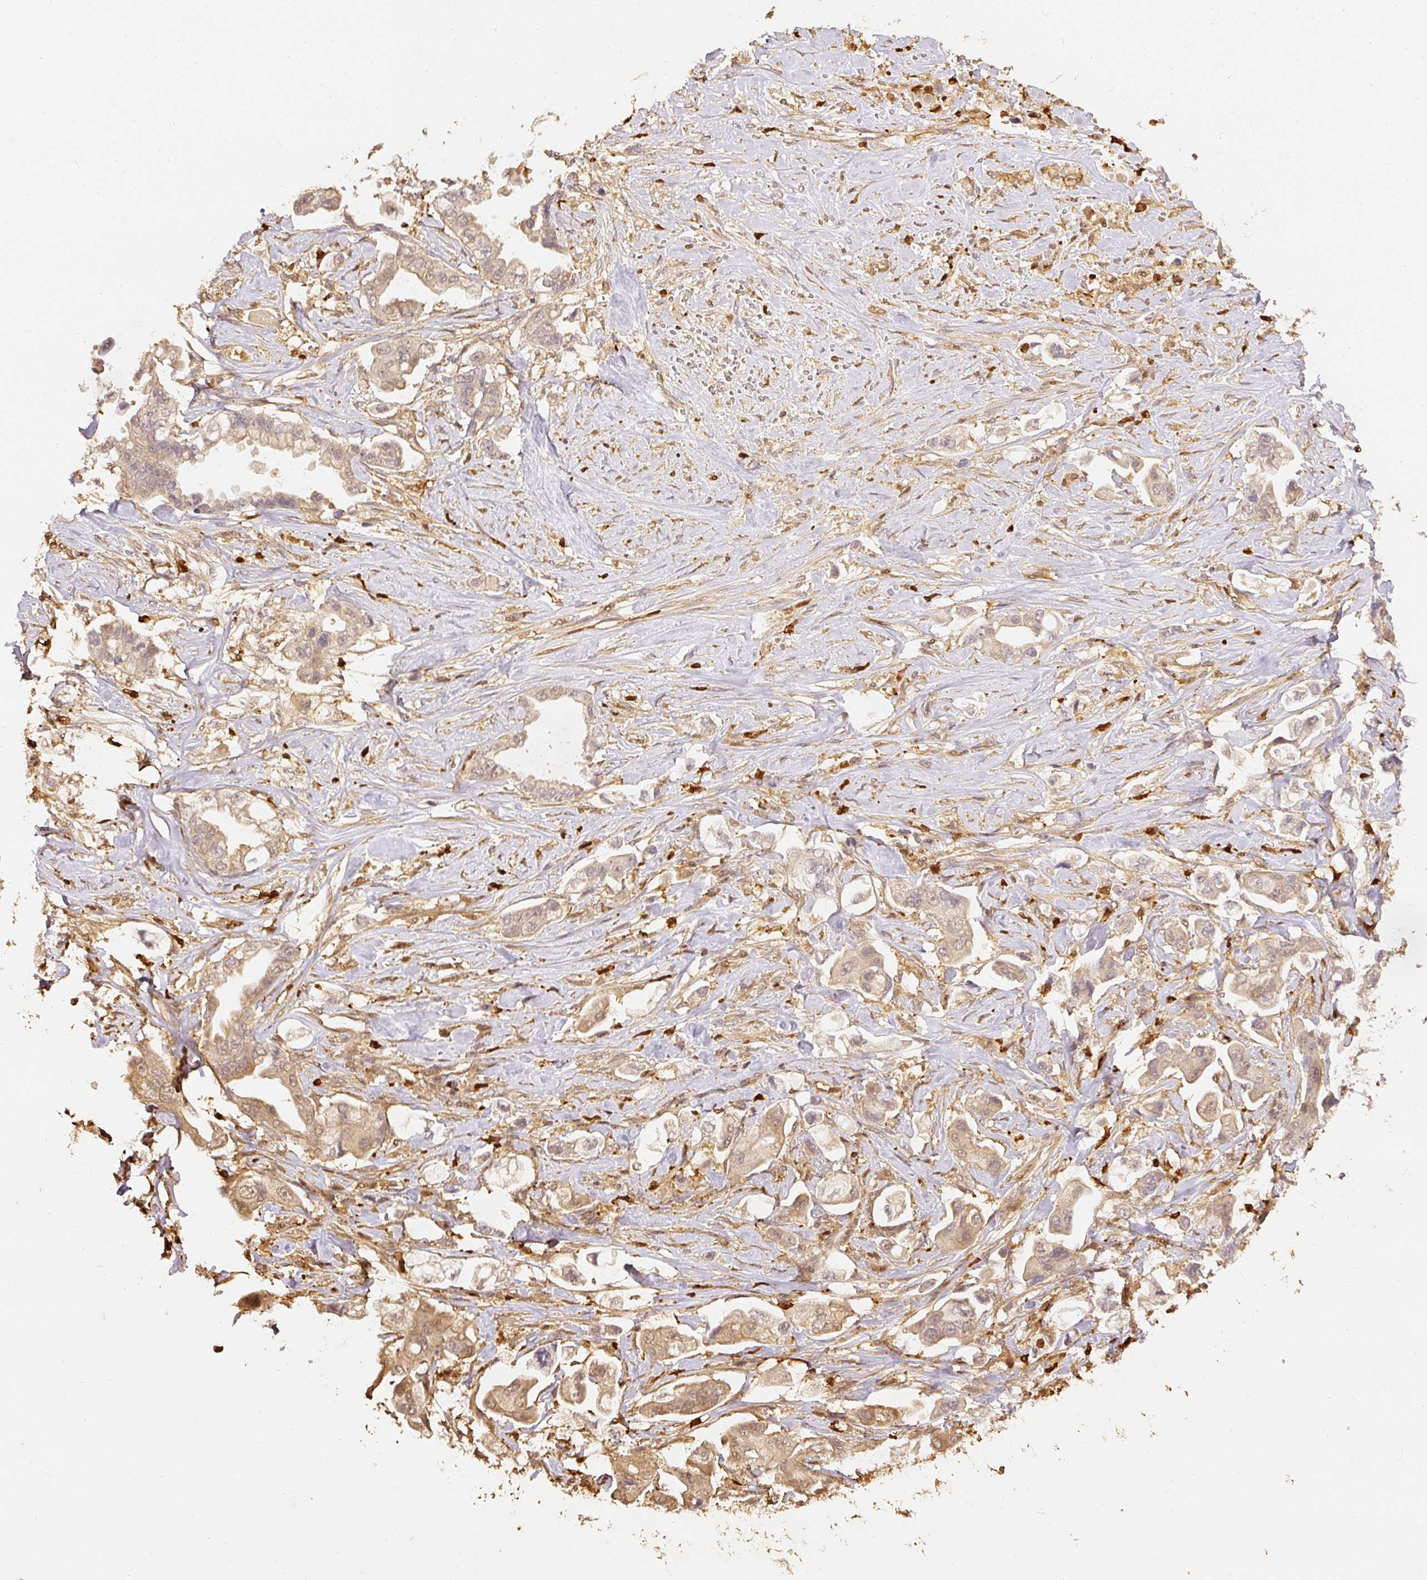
{"staining": {"intensity": "weak", "quantity": ">75%", "location": "cytoplasmic/membranous"}, "tissue": "stomach cancer", "cell_type": "Tumor cells", "image_type": "cancer", "snomed": [{"axis": "morphology", "description": "Adenocarcinoma, NOS"}, {"axis": "topography", "description": "Stomach"}], "caption": "Immunohistochemistry (IHC) of stomach cancer (adenocarcinoma) reveals low levels of weak cytoplasmic/membranous expression in about >75% of tumor cells. (DAB = brown stain, brightfield microscopy at high magnification).", "gene": "PFN1", "patient": {"sex": "male", "age": 62}}